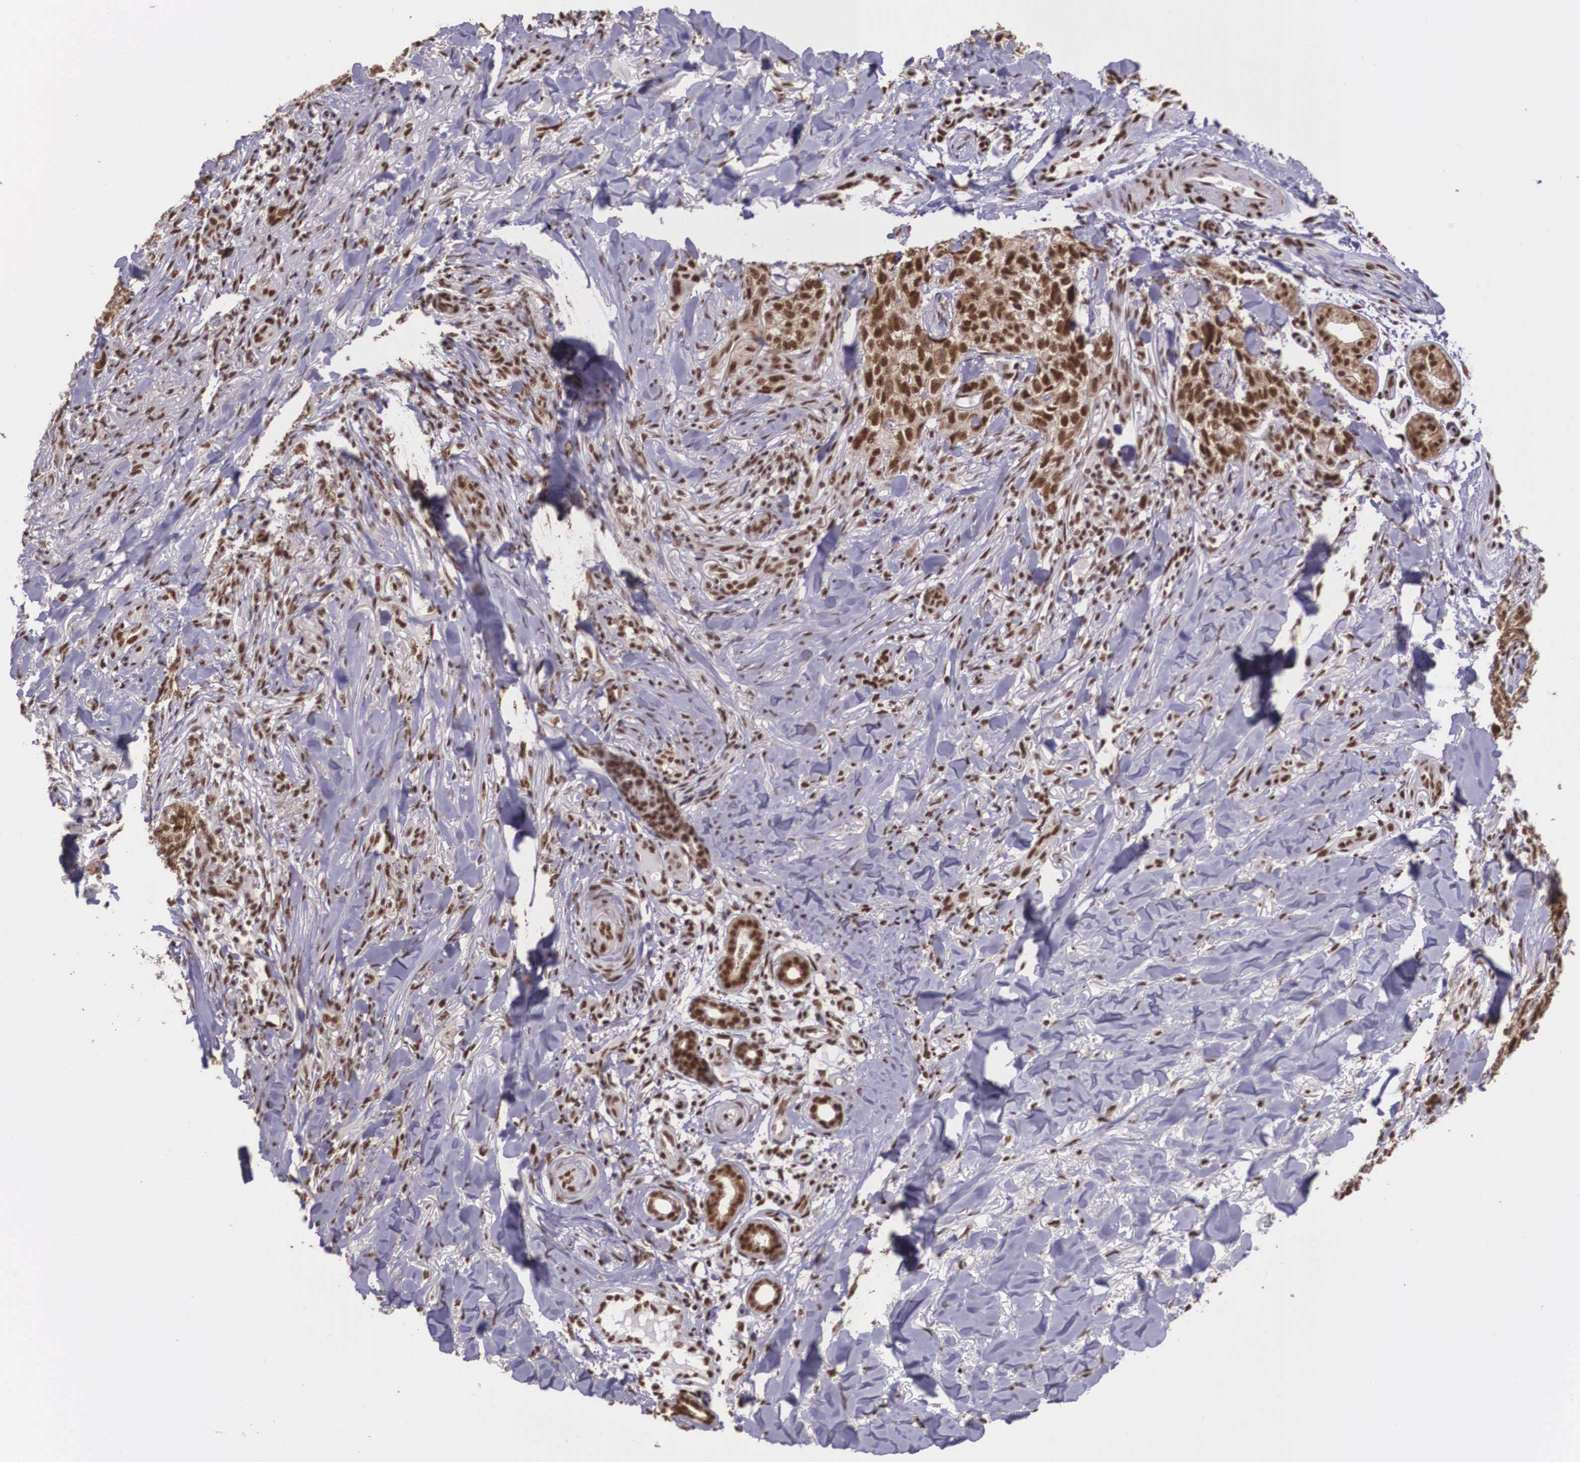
{"staining": {"intensity": "strong", "quantity": ">75%", "location": "cytoplasmic/membranous,nuclear"}, "tissue": "skin cancer", "cell_type": "Tumor cells", "image_type": "cancer", "snomed": [{"axis": "morphology", "description": "Normal tissue, NOS"}, {"axis": "morphology", "description": "Basal cell carcinoma"}, {"axis": "topography", "description": "Skin"}], "caption": "IHC image of neoplastic tissue: human basal cell carcinoma (skin) stained using immunohistochemistry (IHC) reveals high levels of strong protein expression localized specifically in the cytoplasmic/membranous and nuclear of tumor cells, appearing as a cytoplasmic/membranous and nuclear brown color.", "gene": "POLR2F", "patient": {"sex": "male", "age": 81}}